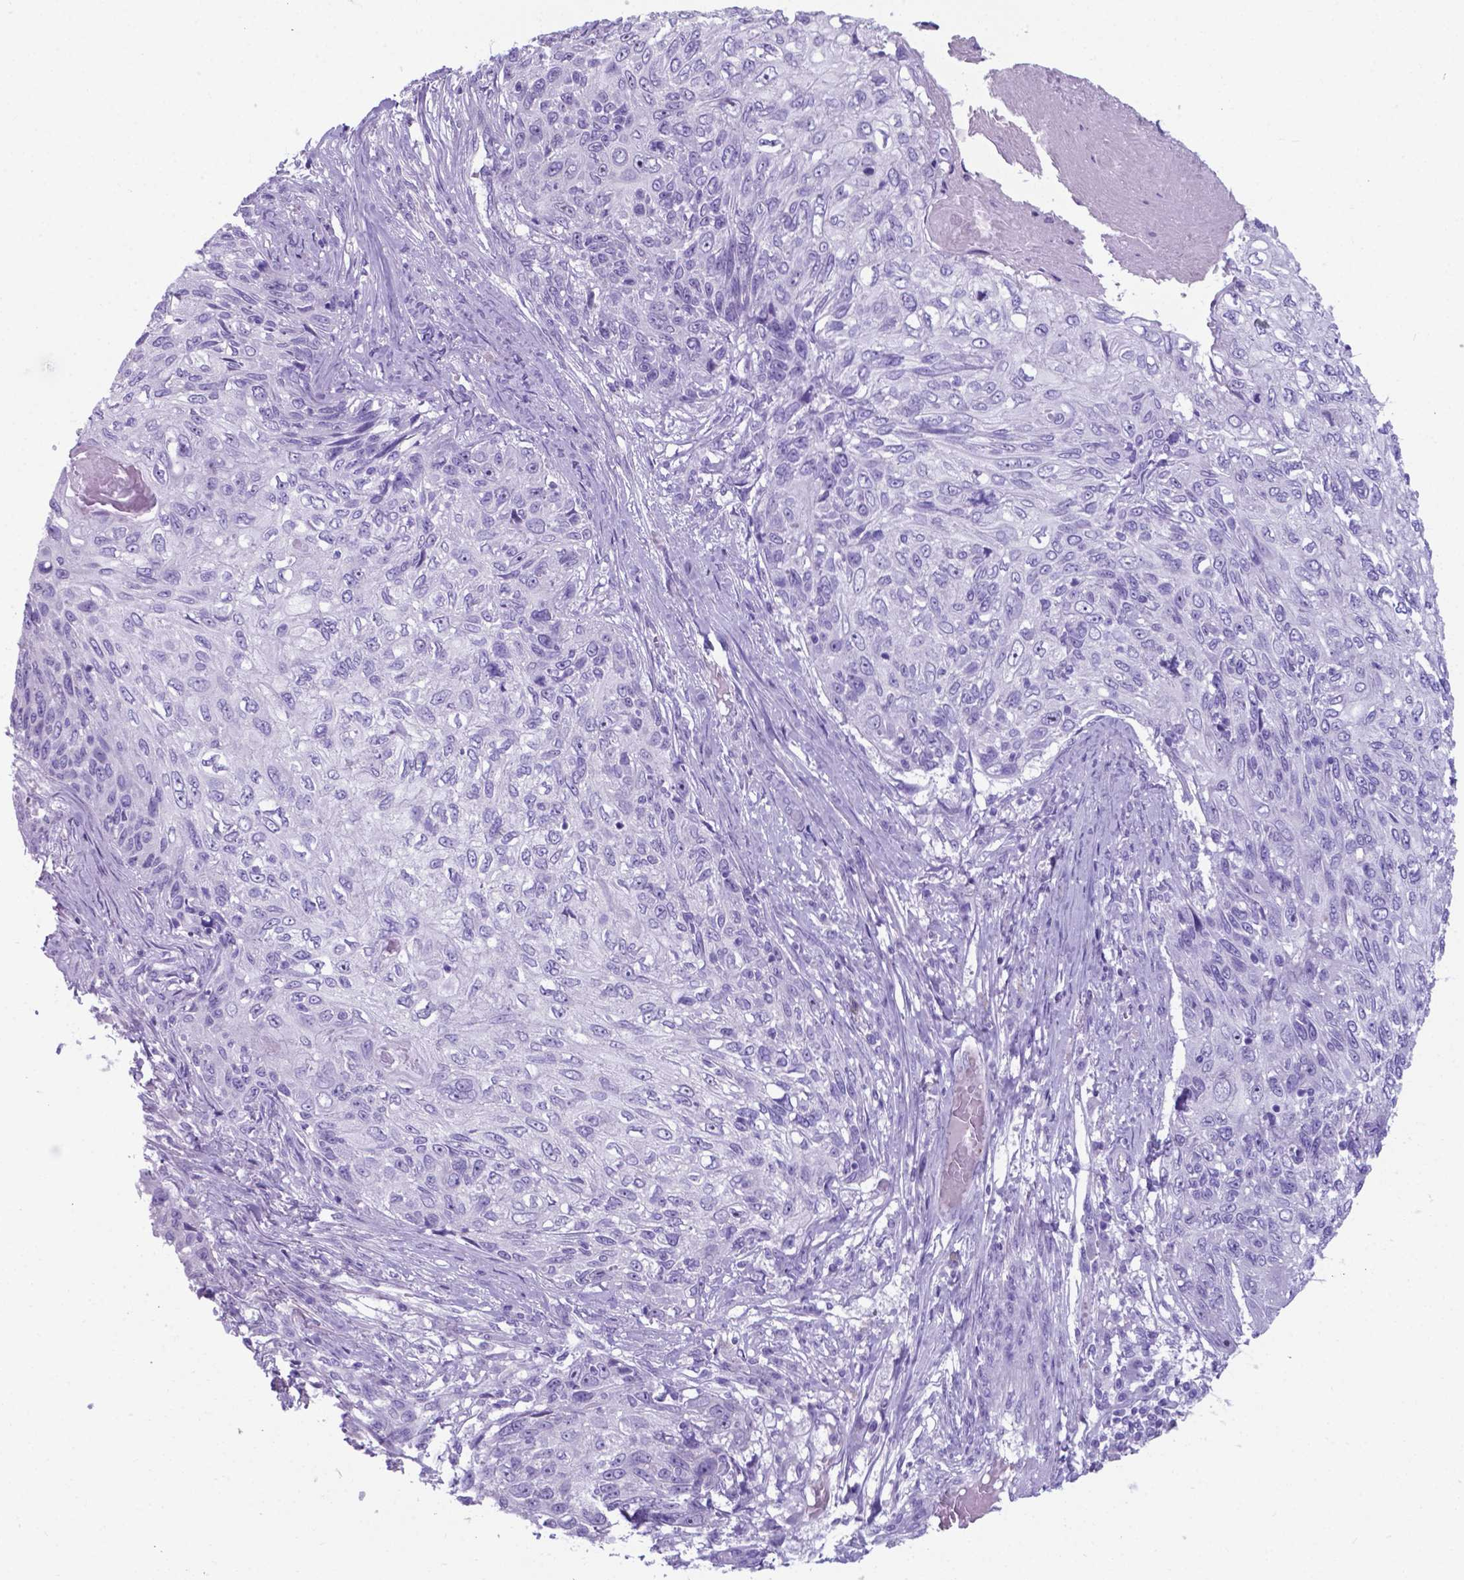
{"staining": {"intensity": "negative", "quantity": "none", "location": "none"}, "tissue": "skin cancer", "cell_type": "Tumor cells", "image_type": "cancer", "snomed": [{"axis": "morphology", "description": "Squamous cell carcinoma, NOS"}, {"axis": "topography", "description": "Skin"}], "caption": "This is an immunohistochemistry (IHC) photomicrograph of human skin squamous cell carcinoma. There is no staining in tumor cells.", "gene": "AP5B1", "patient": {"sex": "male", "age": 92}}